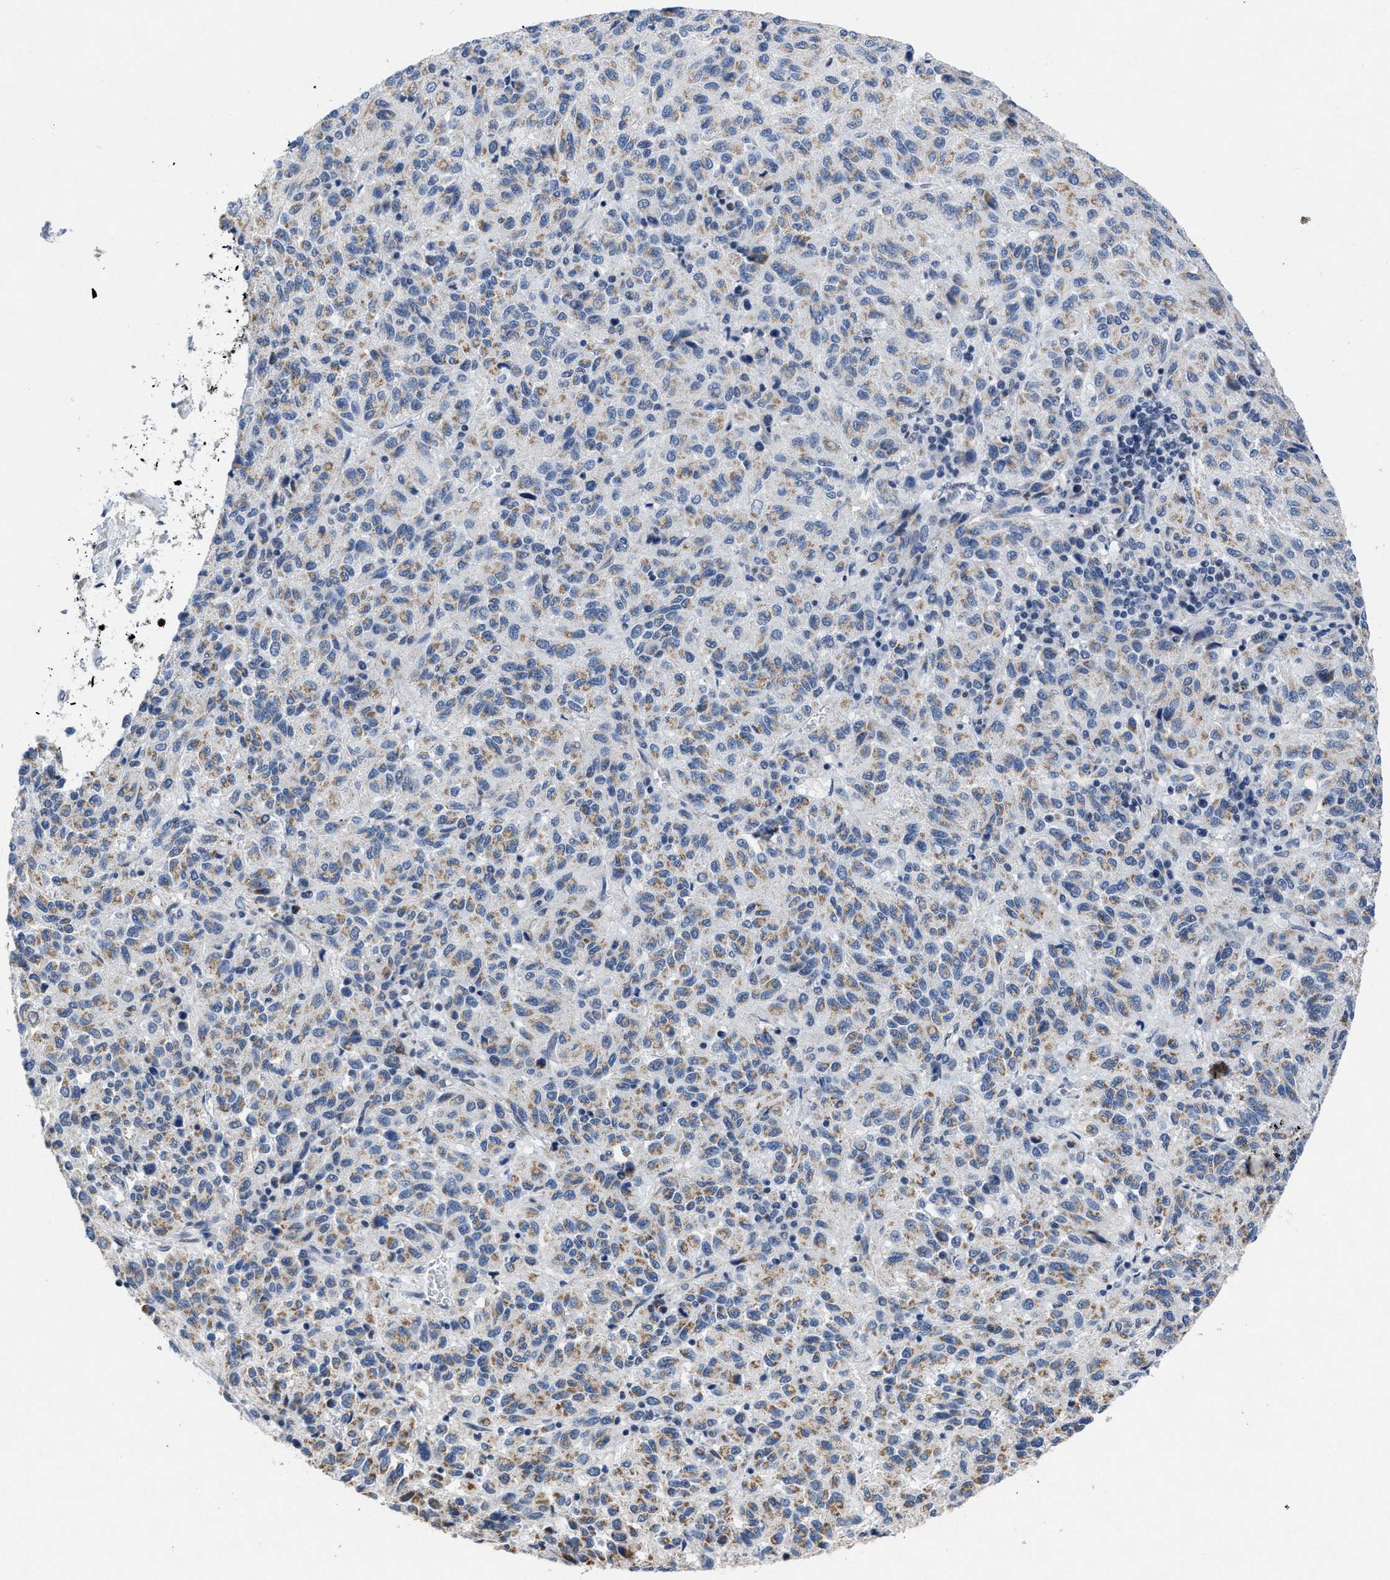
{"staining": {"intensity": "weak", "quantity": "25%-75%", "location": "cytoplasmic/membranous"}, "tissue": "melanoma", "cell_type": "Tumor cells", "image_type": "cancer", "snomed": [{"axis": "morphology", "description": "Malignant melanoma, Metastatic site"}, {"axis": "topography", "description": "Lung"}], "caption": "The image demonstrates immunohistochemical staining of malignant melanoma (metastatic site). There is weak cytoplasmic/membranous staining is seen in about 25%-75% of tumor cells.", "gene": "ID3", "patient": {"sex": "male", "age": 64}}